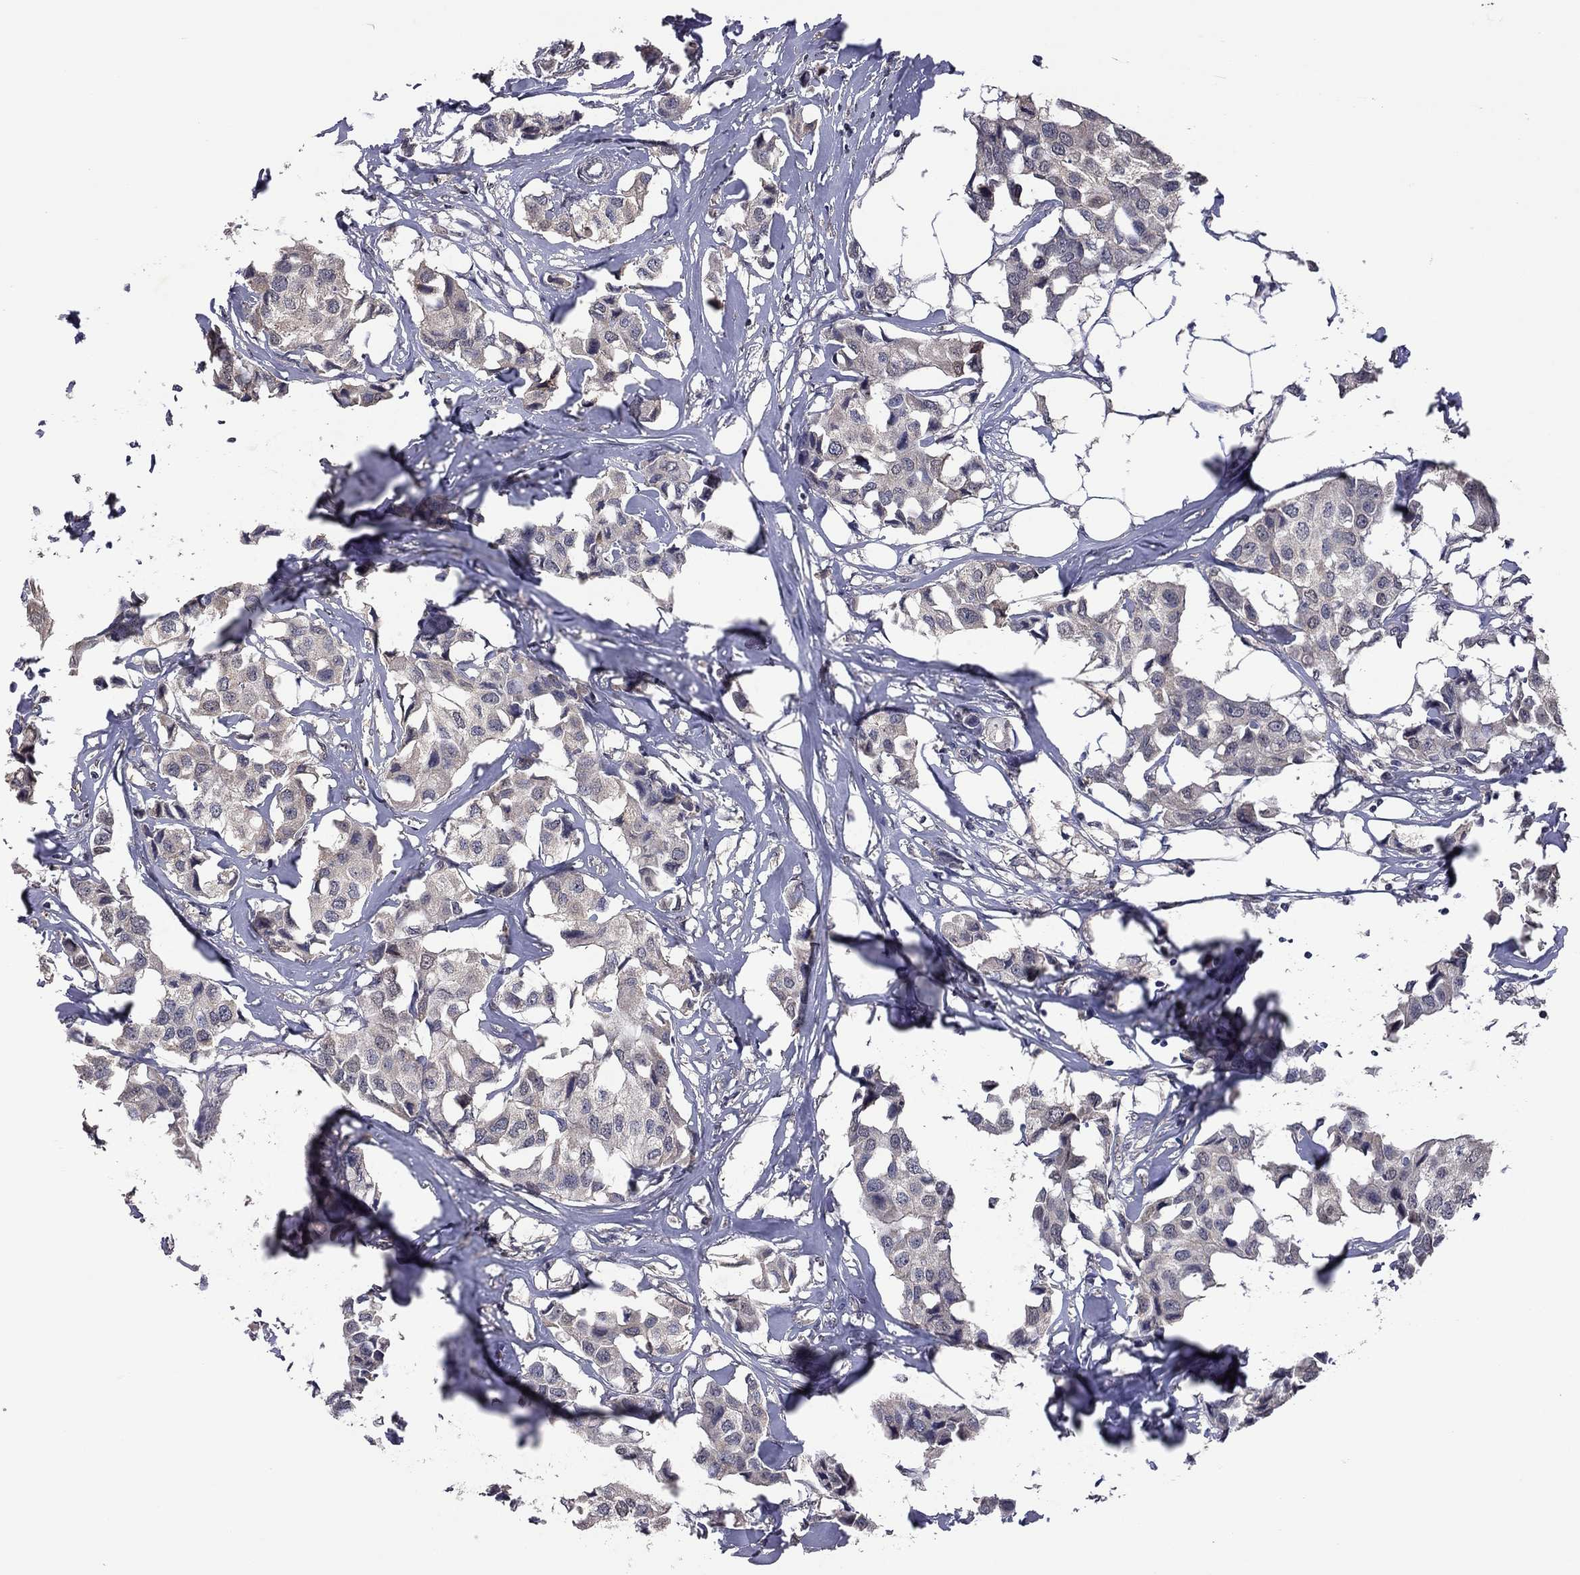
{"staining": {"intensity": "negative", "quantity": "none", "location": "none"}, "tissue": "breast cancer", "cell_type": "Tumor cells", "image_type": "cancer", "snomed": [{"axis": "morphology", "description": "Duct carcinoma"}, {"axis": "topography", "description": "Breast"}], "caption": "Breast invasive ductal carcinoma was stained to show a protein in brown. There is no significant staining in tumor cells. (Stains: DAB (3,3'-diaminobenzidine) immunohistochemistry with hematoxylin counter stain, Microscopy: brightfield microscopy at high magnification).", "gene": "TSNARE1", "patient": {"sex": "female", "age": 80}}